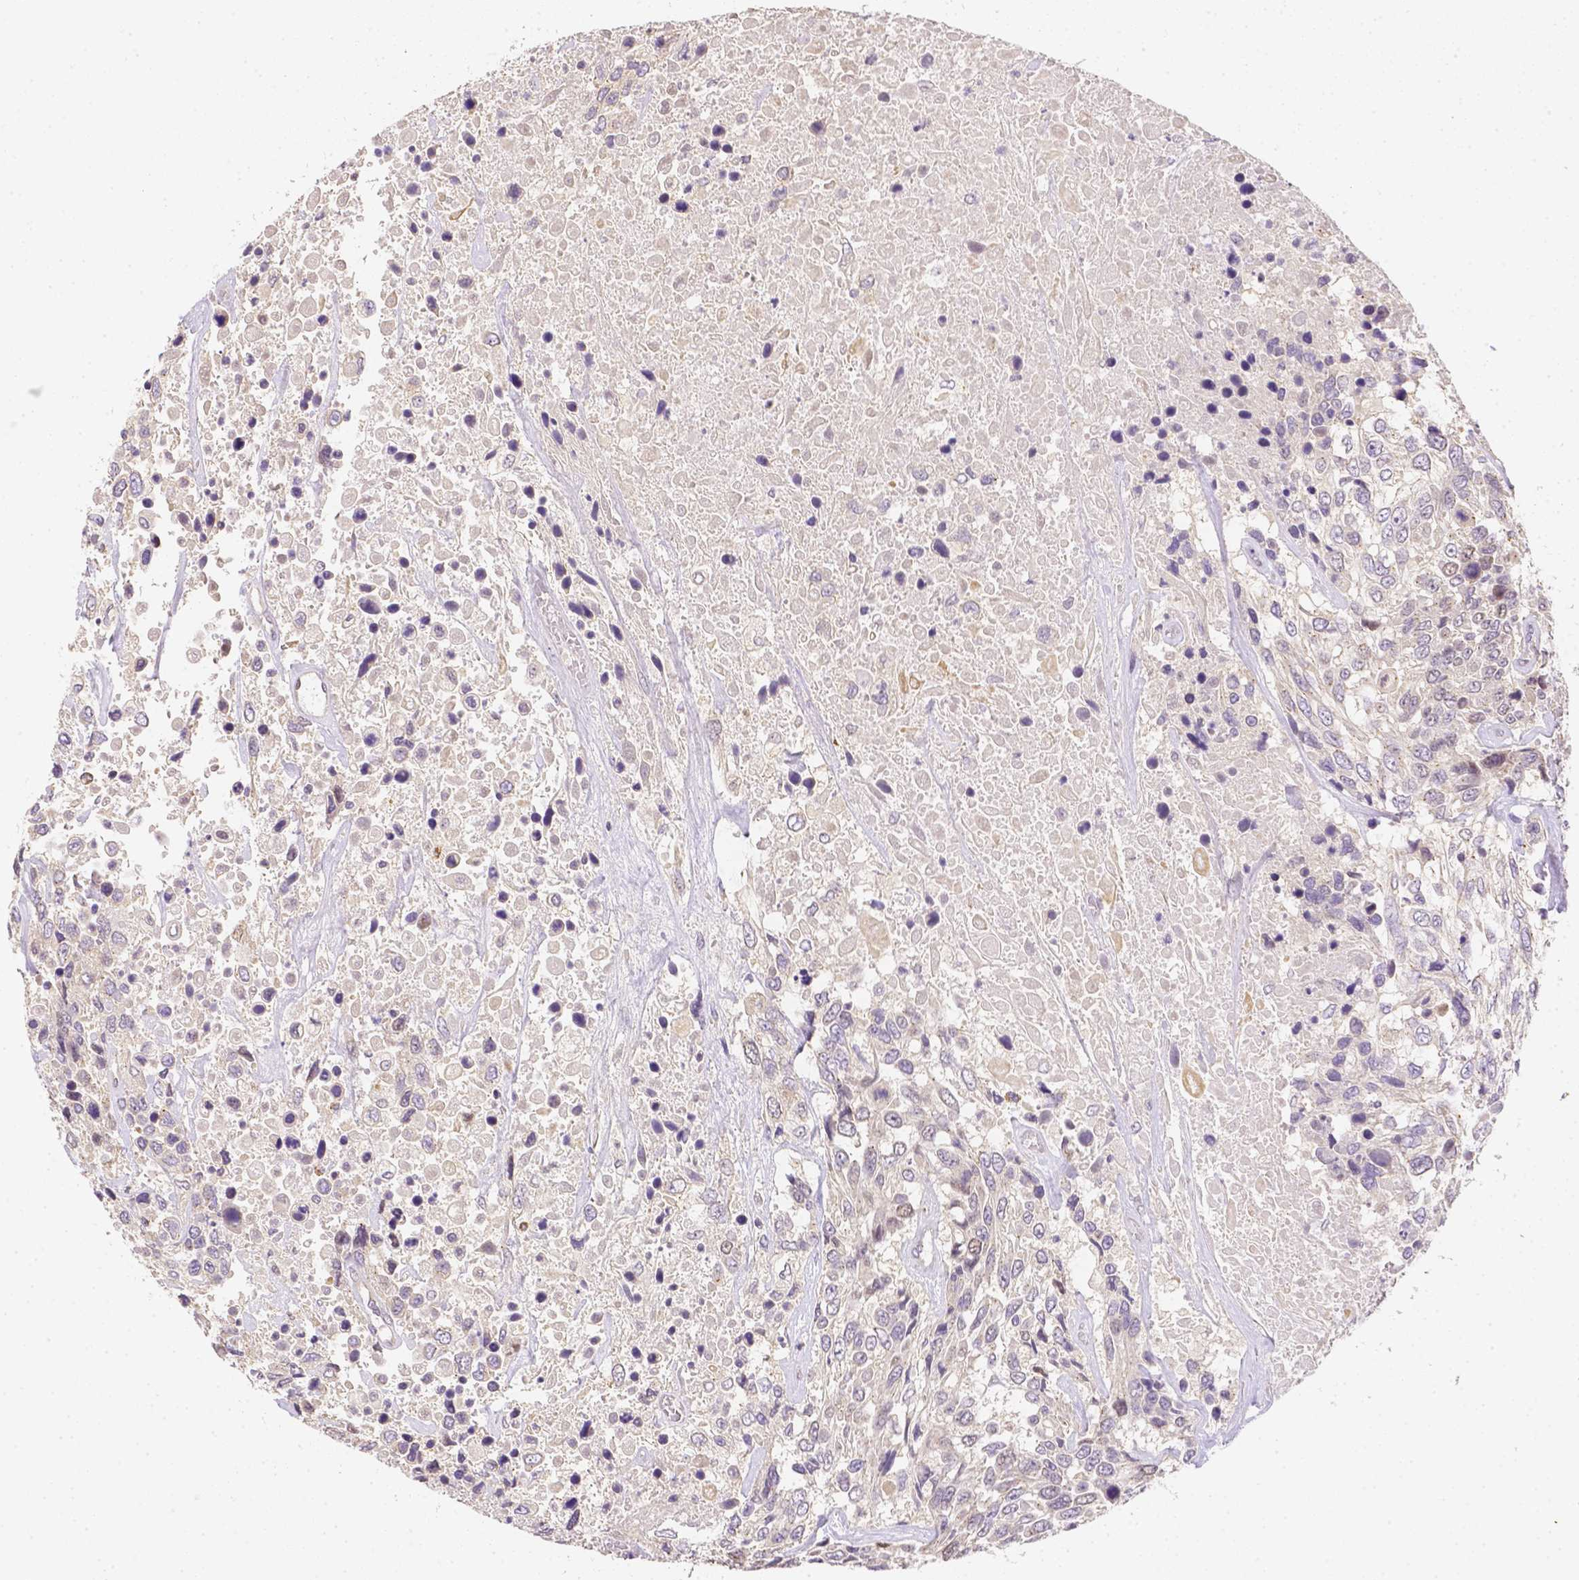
{"staining": {"intensity": "negative", "quantity": "none", "location": "none"}, "tissue": "urothelial cancer", "cell_type": "Tumor cells", "image_type": "cancer", "snomed": [{"axis": "morphology", "description": "Urothelial carcinoma, High grade"}, {"axis": "topography", "description": "Urinary bladder"}], "caption": "Immunohistochemical staining of human urothelial carcinoma (high-grade) displays no significant positivity in tumor cells. The staining was performed using DAB to visualize the protein expression in brown, while the nuclei were stained in blue with hematoxylin (Magnification: 20x).", "gene": "C10orf67", "patient": {"sex": "female", "age": 70}}